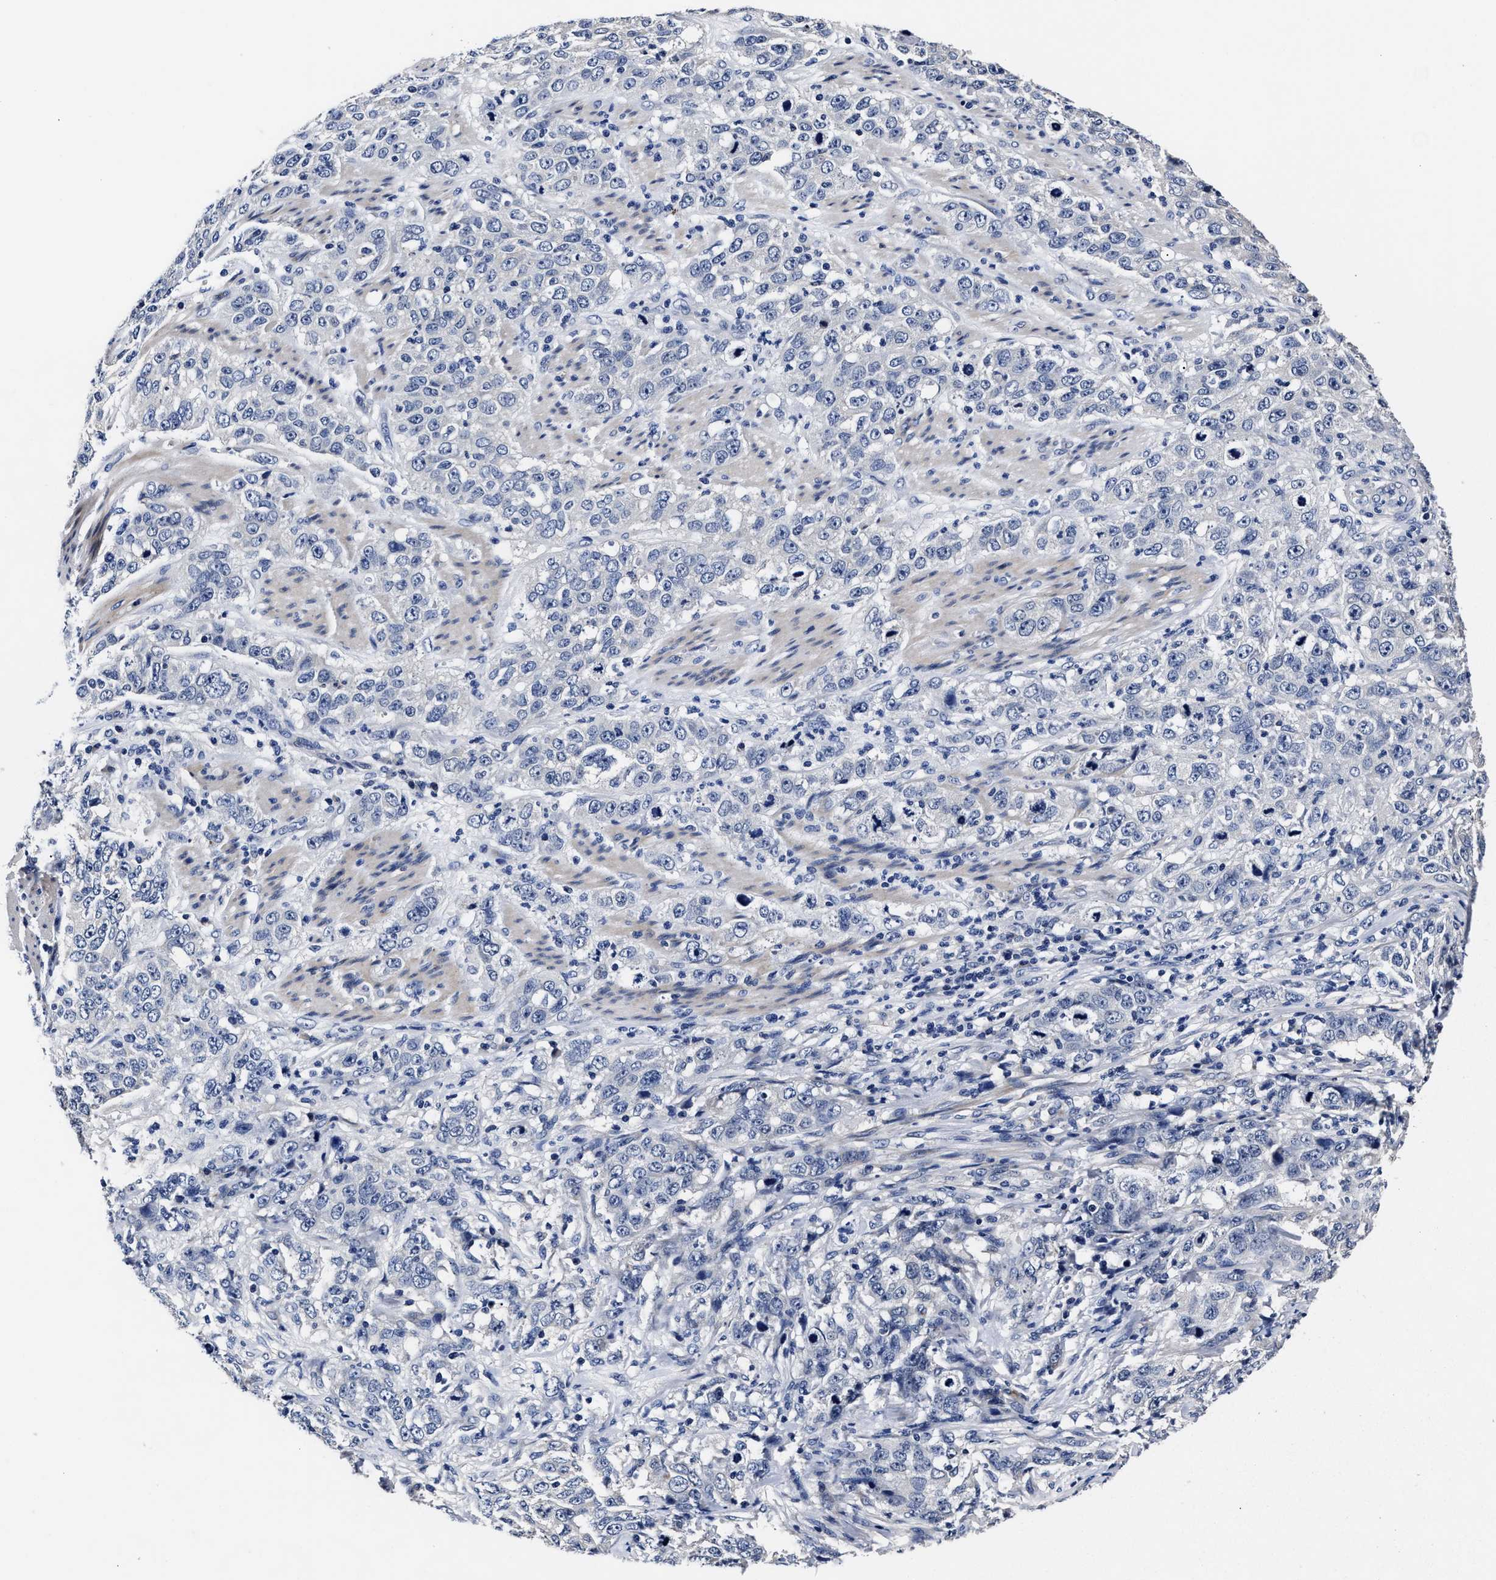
{"staining": {"intensity": "negative", "quantity": "none", "location": "none"}, "tissue": "stomach cancer", "cell_type": "Tumor cells", "image_type": "cancer", "snomed": [{"axis": "morphology", "description": "Adenocarcinoma, NOS"}, {"axis": "topography", "description": "Stomach"}], "caption": "Human stomach cancer (adenocarcinoma) stained for a protein using immunohistochemistry reveals no expression in tumor cells.", "gene": "OLFML2A", "patient": {"sex": "male", "age": 48}}